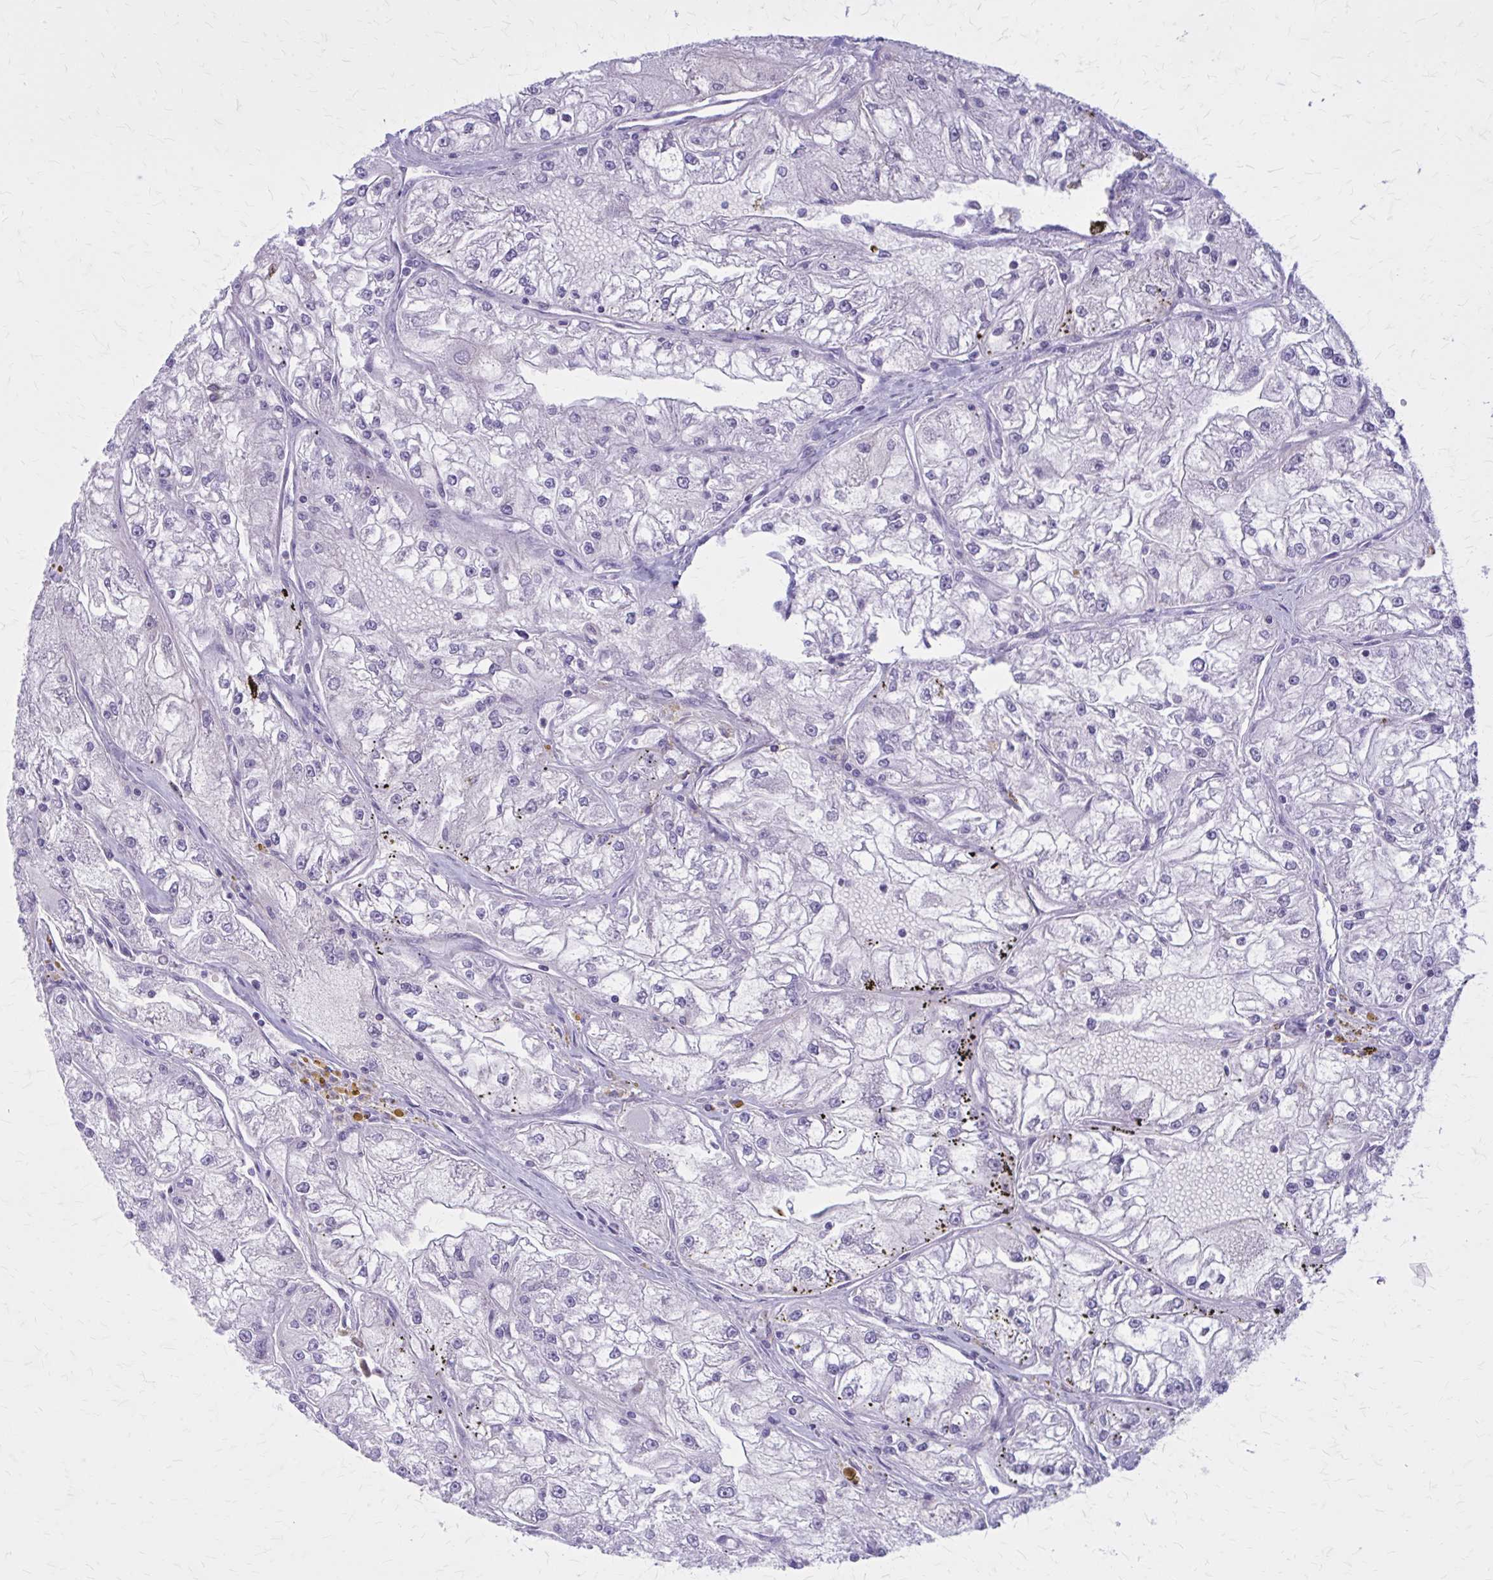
{"staining": {"intensity": "negative", "quantity": "none", "location": "none"}, "tissue": "renal cancer", "cell_type": "Tumor cells", "image_type": "cancer", "snomed": [{"axis": "morphology", "description": "Adenocarcinoma, NOS"}, {"axis": "topography", "description": "Kidney"}], "caption": "Tumor cells are negative for brown protein staining in renal cancer.", "gene": "PITPNM1", "patient": {"sex": "female", "age": 72}}